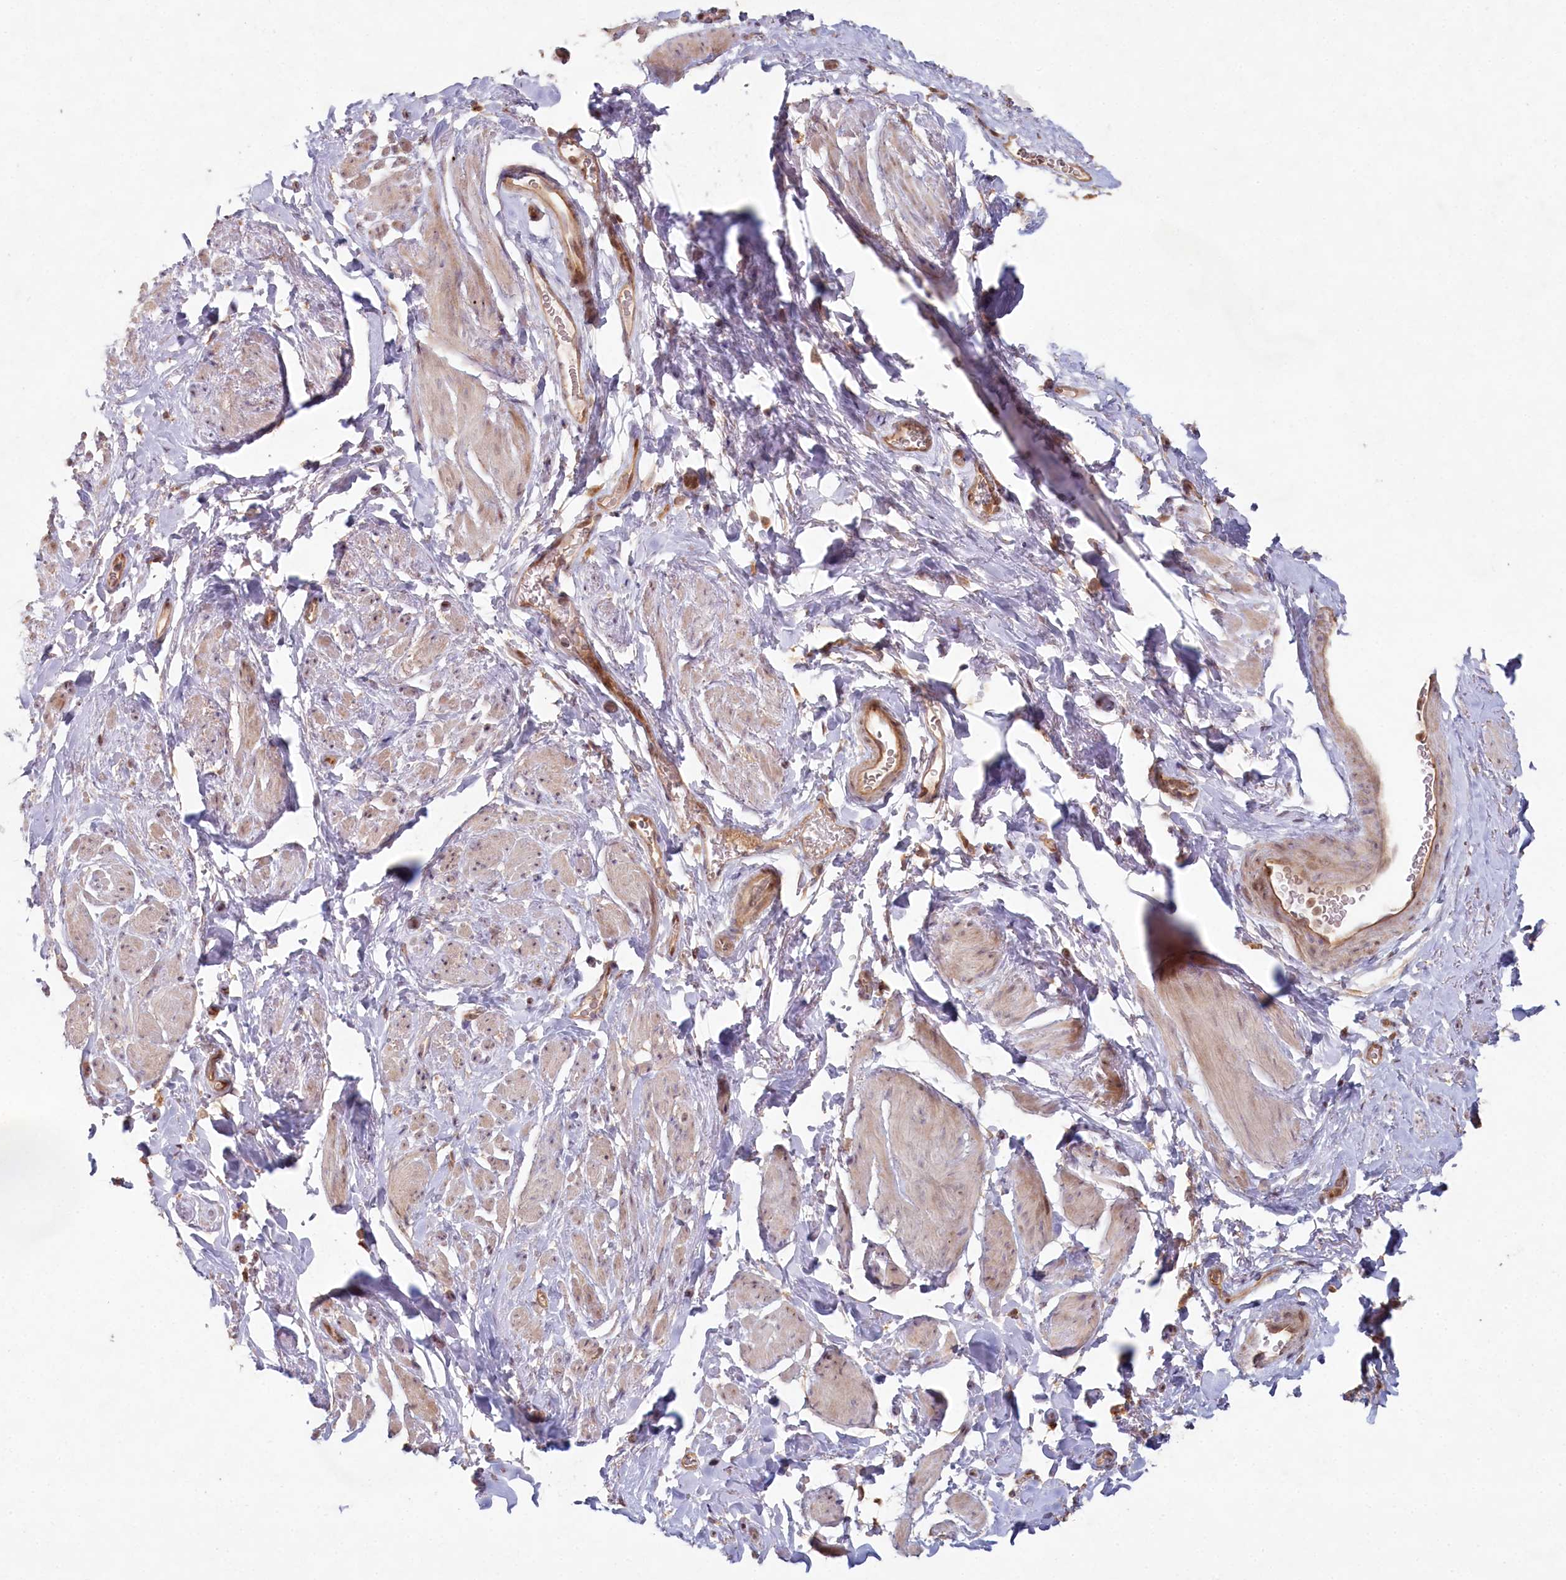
{"staining": {"intensity": "weak", "quantity": "25%-75%", "location": "cytoplasmic/membranous"}, "tissue": "smooth muscle", "cell_type": "Smooth muscle cells", "image_type": "normal", "snomed": [{"axis": "morphology", "description": "Normal tissue, NOS"}, {"axis": "topography", "description": "Smooth muscle"}, {"axis": "topography", "description": "Peripheral nerve tissue"}], "caption": "Smooth muscle stained for a protein exhibits weak cytoplasmic/membranous positivity in smooth muscle cells. The staining was performed using DAB (3,3'-diaminobenzidine) to visualize the protein expression in brown, while the nuclei were stained in blue with hematoxylin (Magnification: 20x).", "gene": "HAL", "patient": {"sex": "male", "age": 69}}